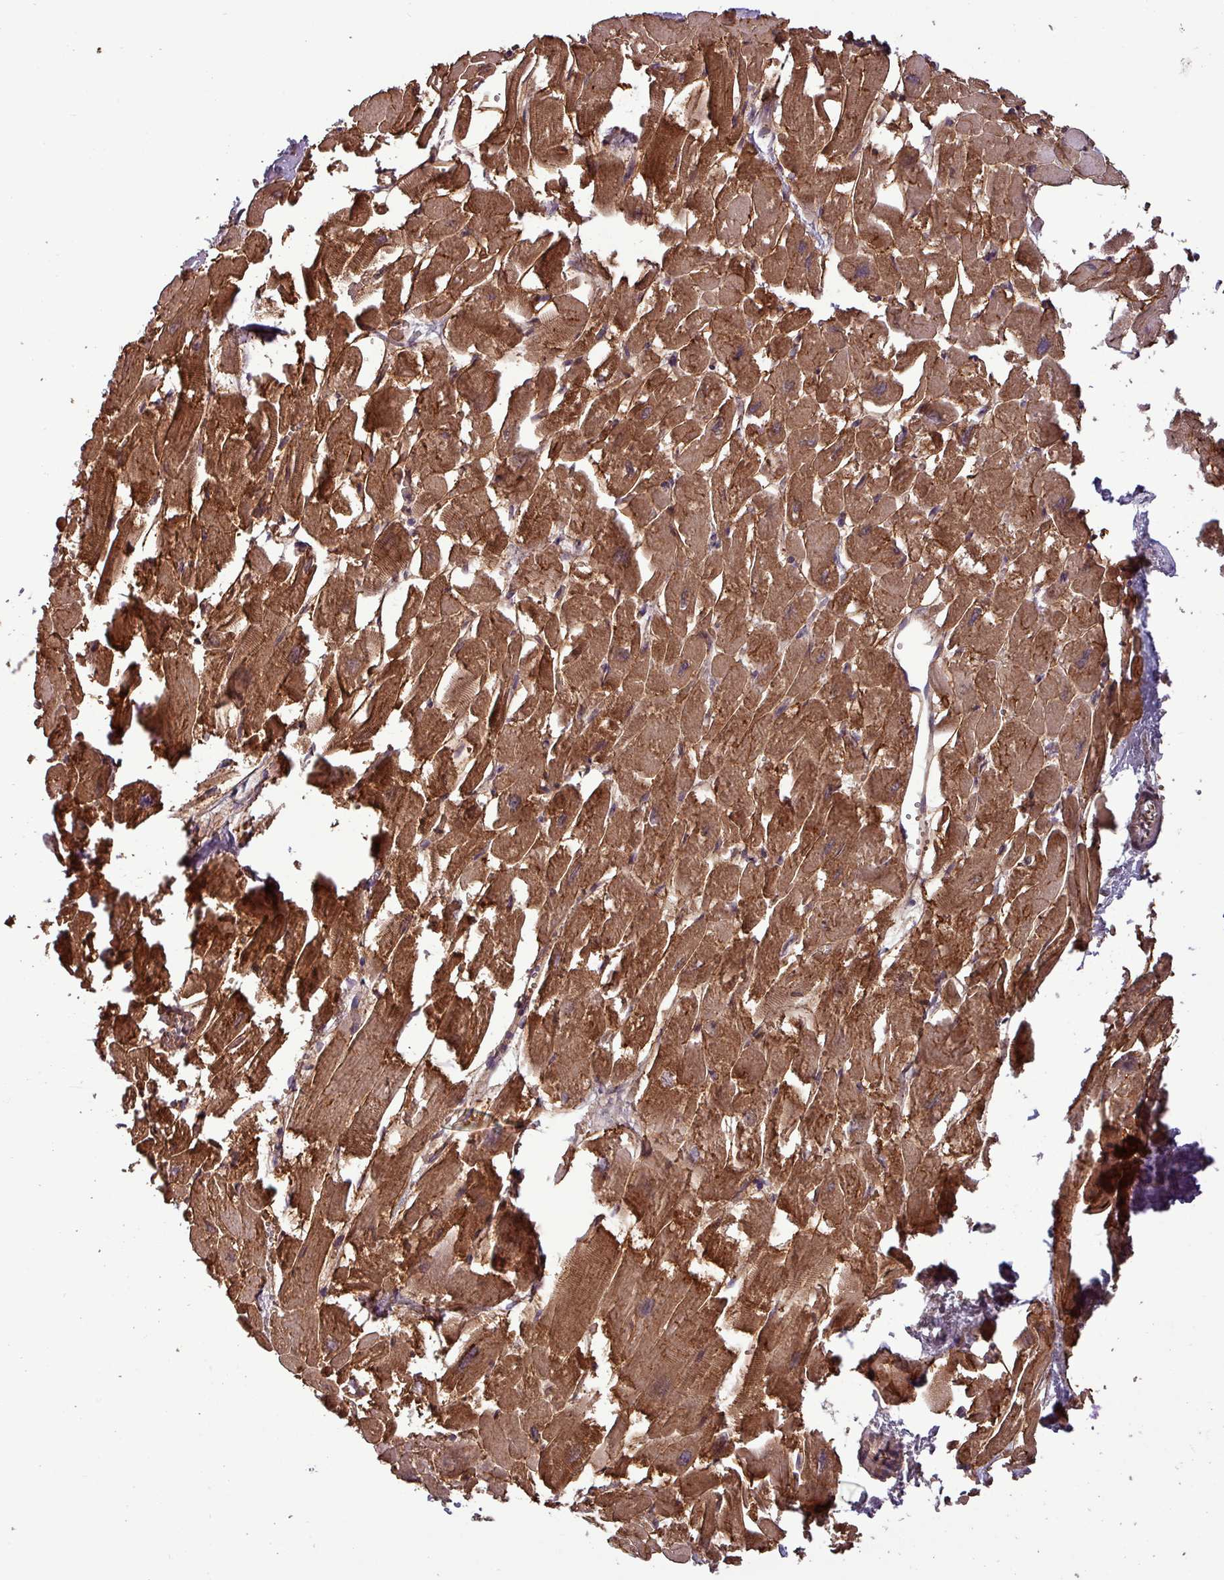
{"staining": {"intensity": "moderate", "quantity": ">75%", "location": "cytoplasmic/membranous"}, "tissue": "heart muscle", "cell_type": "Cardiomyocytes", "image_type": "normal", "snomed": [{"axis": "morphology", "description": "Normal tissue, NOS"}, {"axis": "topography", "description": "Heart"}], "caption": "An IHC micrograph of benign tissue is shown. Protein staining in brown shows moderate cytoplasmic/membranous positivity in heart muscle within cardiomyocytes. (DAB IHC with brightfield microscopy, high magnification).", "gene": "NT5C3A", "patient": {"sex": "male", "age": 54}}